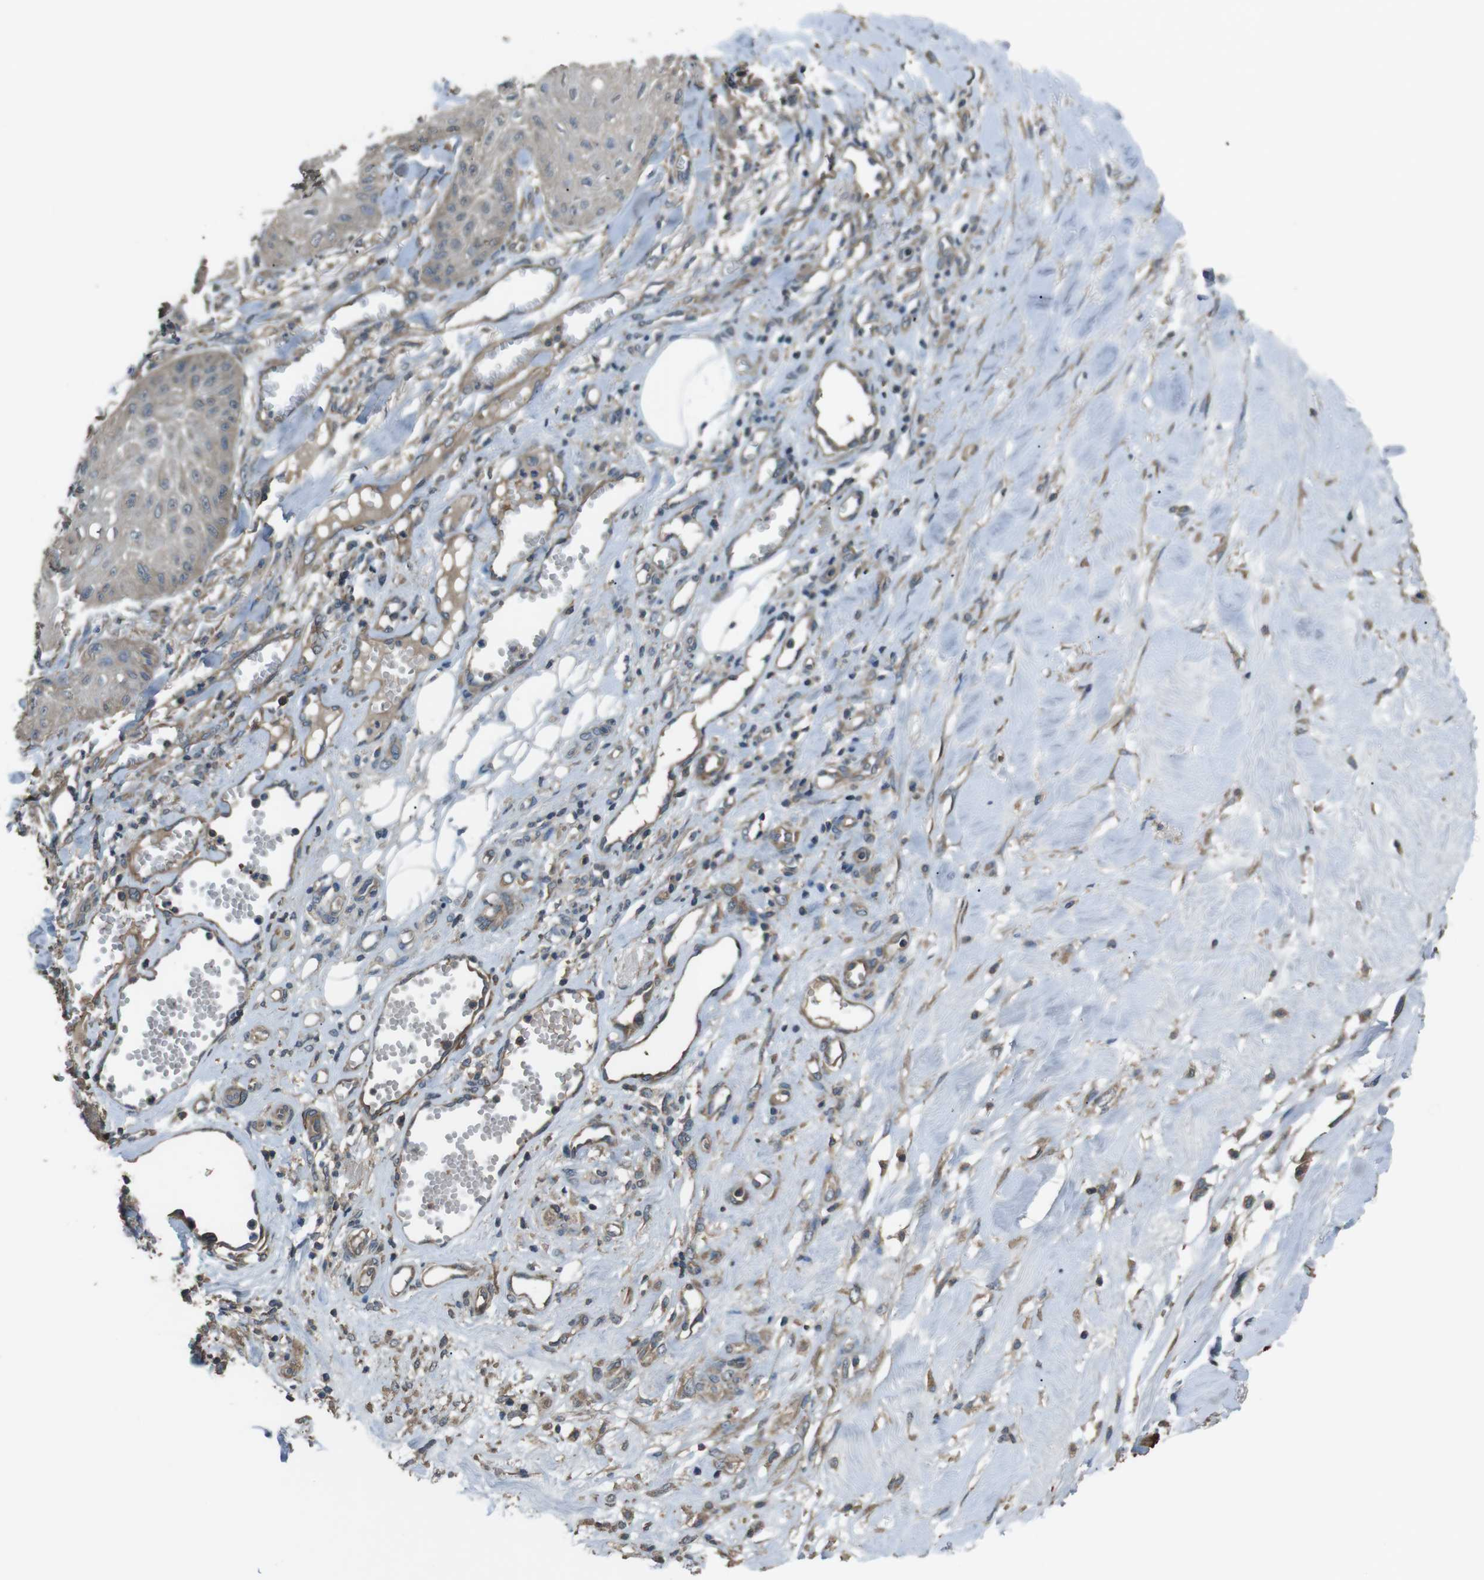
{"staining": {"intensity": "weak", "quantity": ">75%", "location": "cytoplasmic/membranous"}, "tissue": "skin cancer", "cell_type": "Tumor cells", "image_type": "cancer", "snomed": [{"axis": "morphology", "description": "Squamous cell carcinoma, NOS"}, {"axis": "topography", "description": "Skin"}], "caption": "Squamous cell carcinoma (skin) was stained to show a protein in brown. There is low levels of weak cytoplasmic/membranous staining in approximately >75% of tumor cells. (IHC, brightfield microscopy, high magnification).", "gene": "FUT2", "patient": {"sex": "male", "age": 74}}